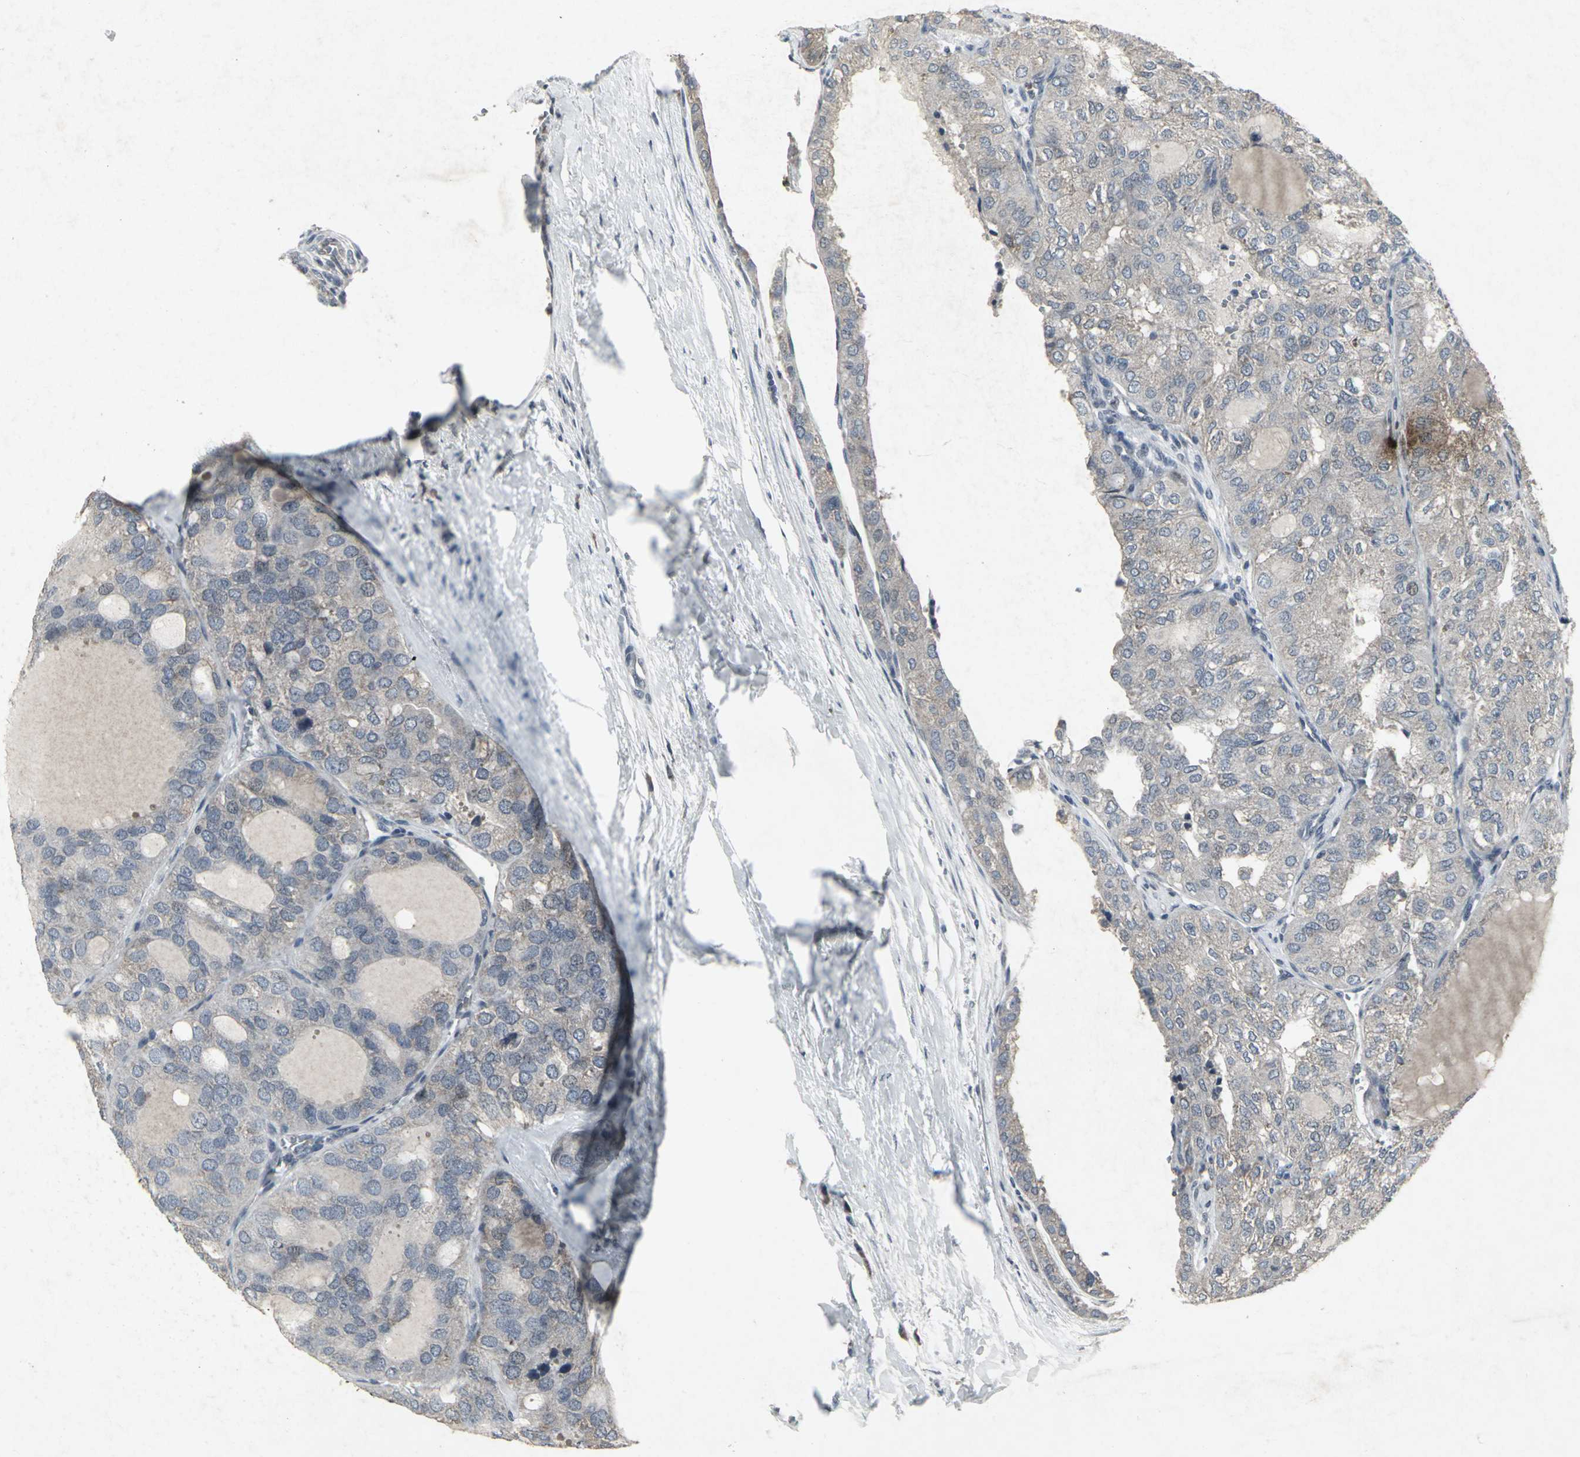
{"staining": {"intensity": "weak", "quantity": "<25%", "location": "cytoplasmic/membranous"}, "tissue": "thyroid cancer", "cell_type": "Tumor cells", "image_type": "cancer", "snomed": [{"axis": "morphology", "description": "Follicular adenoma carcinoma, NOS"}, {"axis": "topography", "description": "Thyroid gland"}], "caption": "The immunohistochemistry histopathology image has no significant expression in tumor cells of thyroid cancer tissue. (DAB (3,3'-diaminobenzidine) IHC, high magnification).", "gene": "BMP4", "patient": {"sex": "male", "age": 75}}